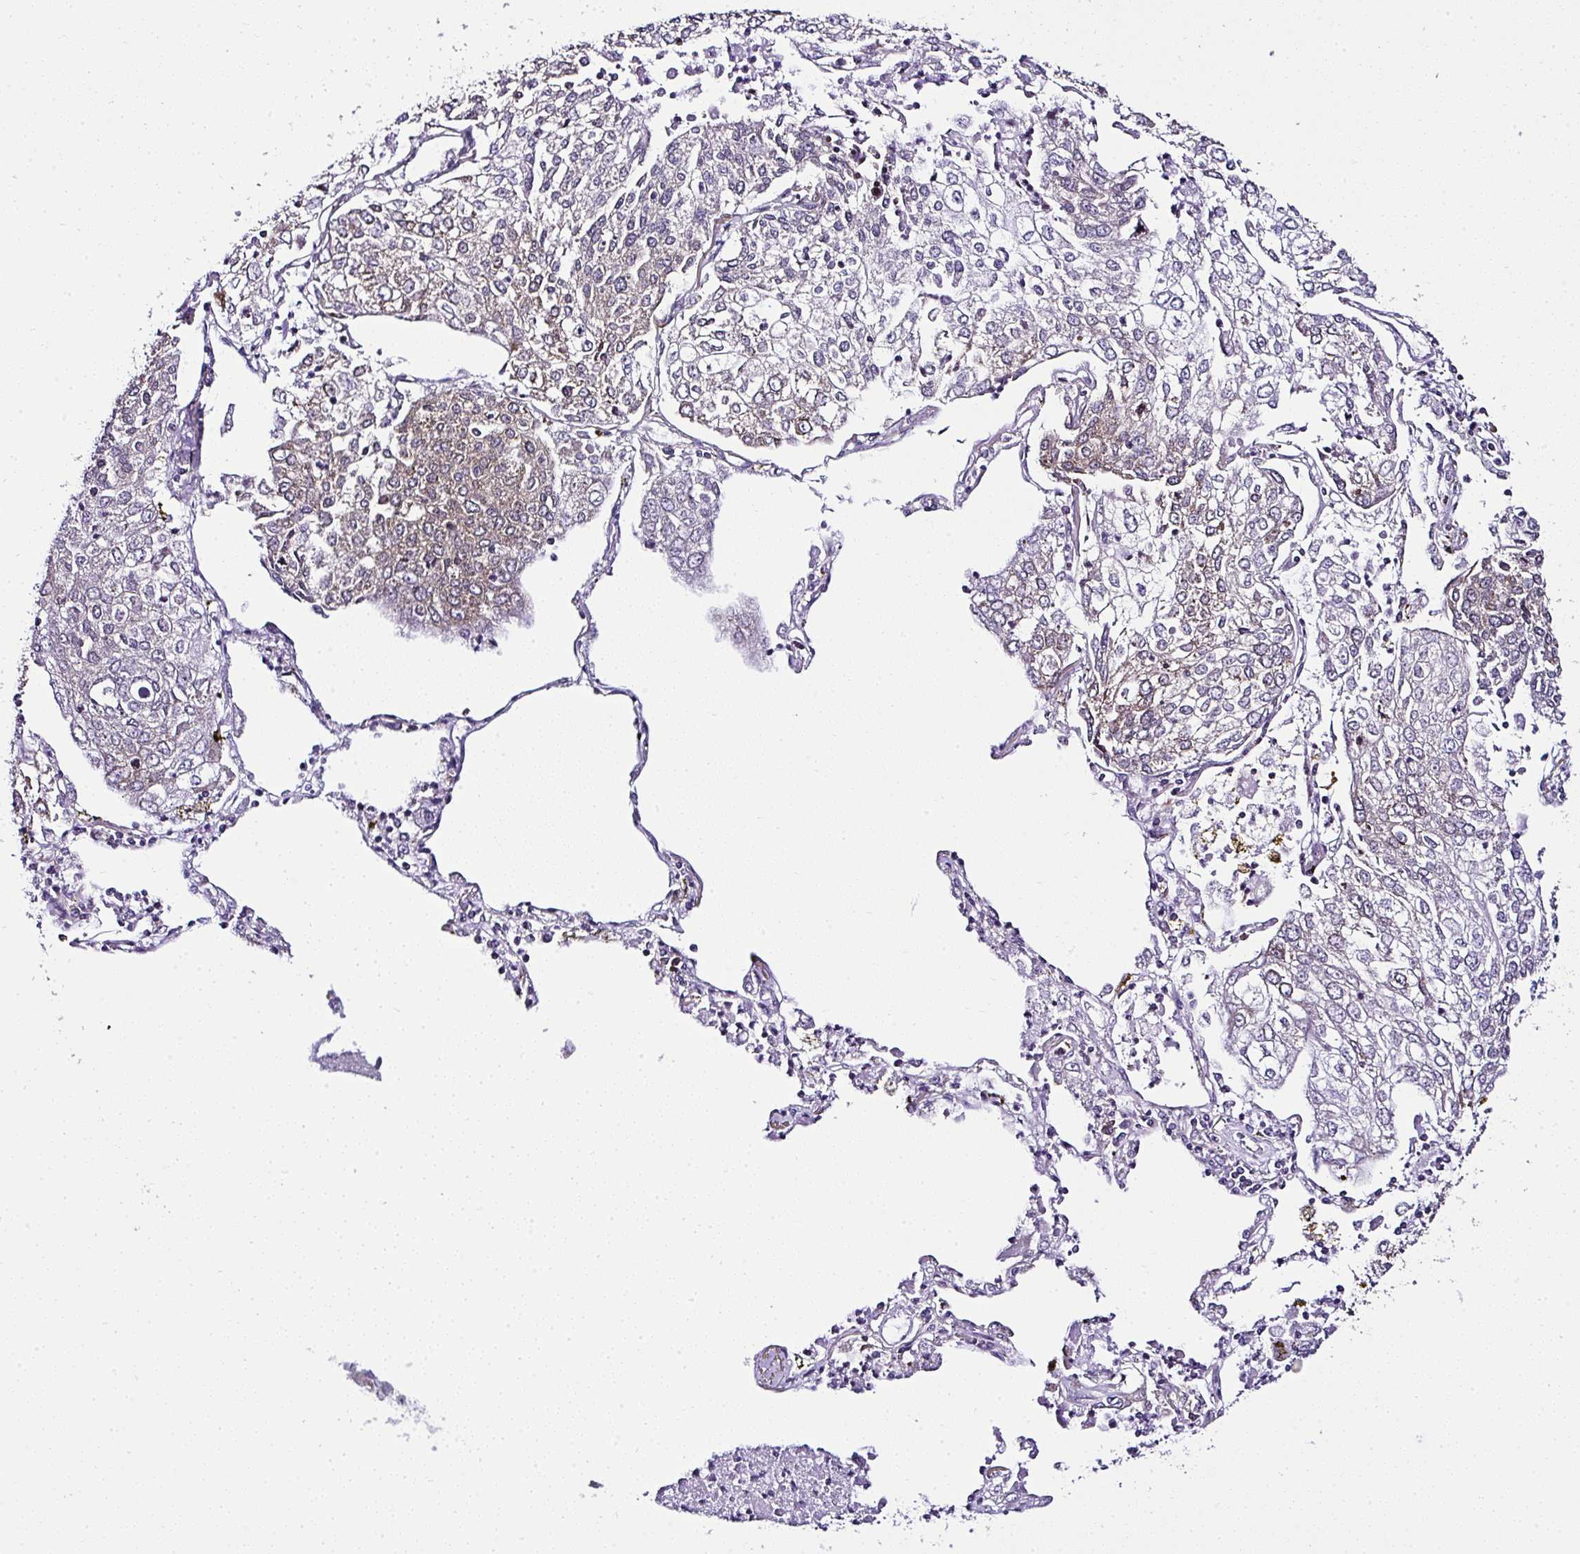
{"staining": {"intensity": "weak", "quantity": "25%-75%", "location": "cytoplasmic/membranous"}, "tissue": "lung cancer", "cell_type": "Tumor cells", "image_type": "cancer", "snomed": [{"axis": "morphology", "description": "Squamous cell carcinoma, NOS"}, {"axis": "topography", "description": "Lung"}], "caption": "A brown stain shows weak cytoplasmic/membranous positivity of a protein in human lung squamous cell carcinoma tumor cells.", "gene": "RPS7", "patient": {"sex": "male", "age": 74}}